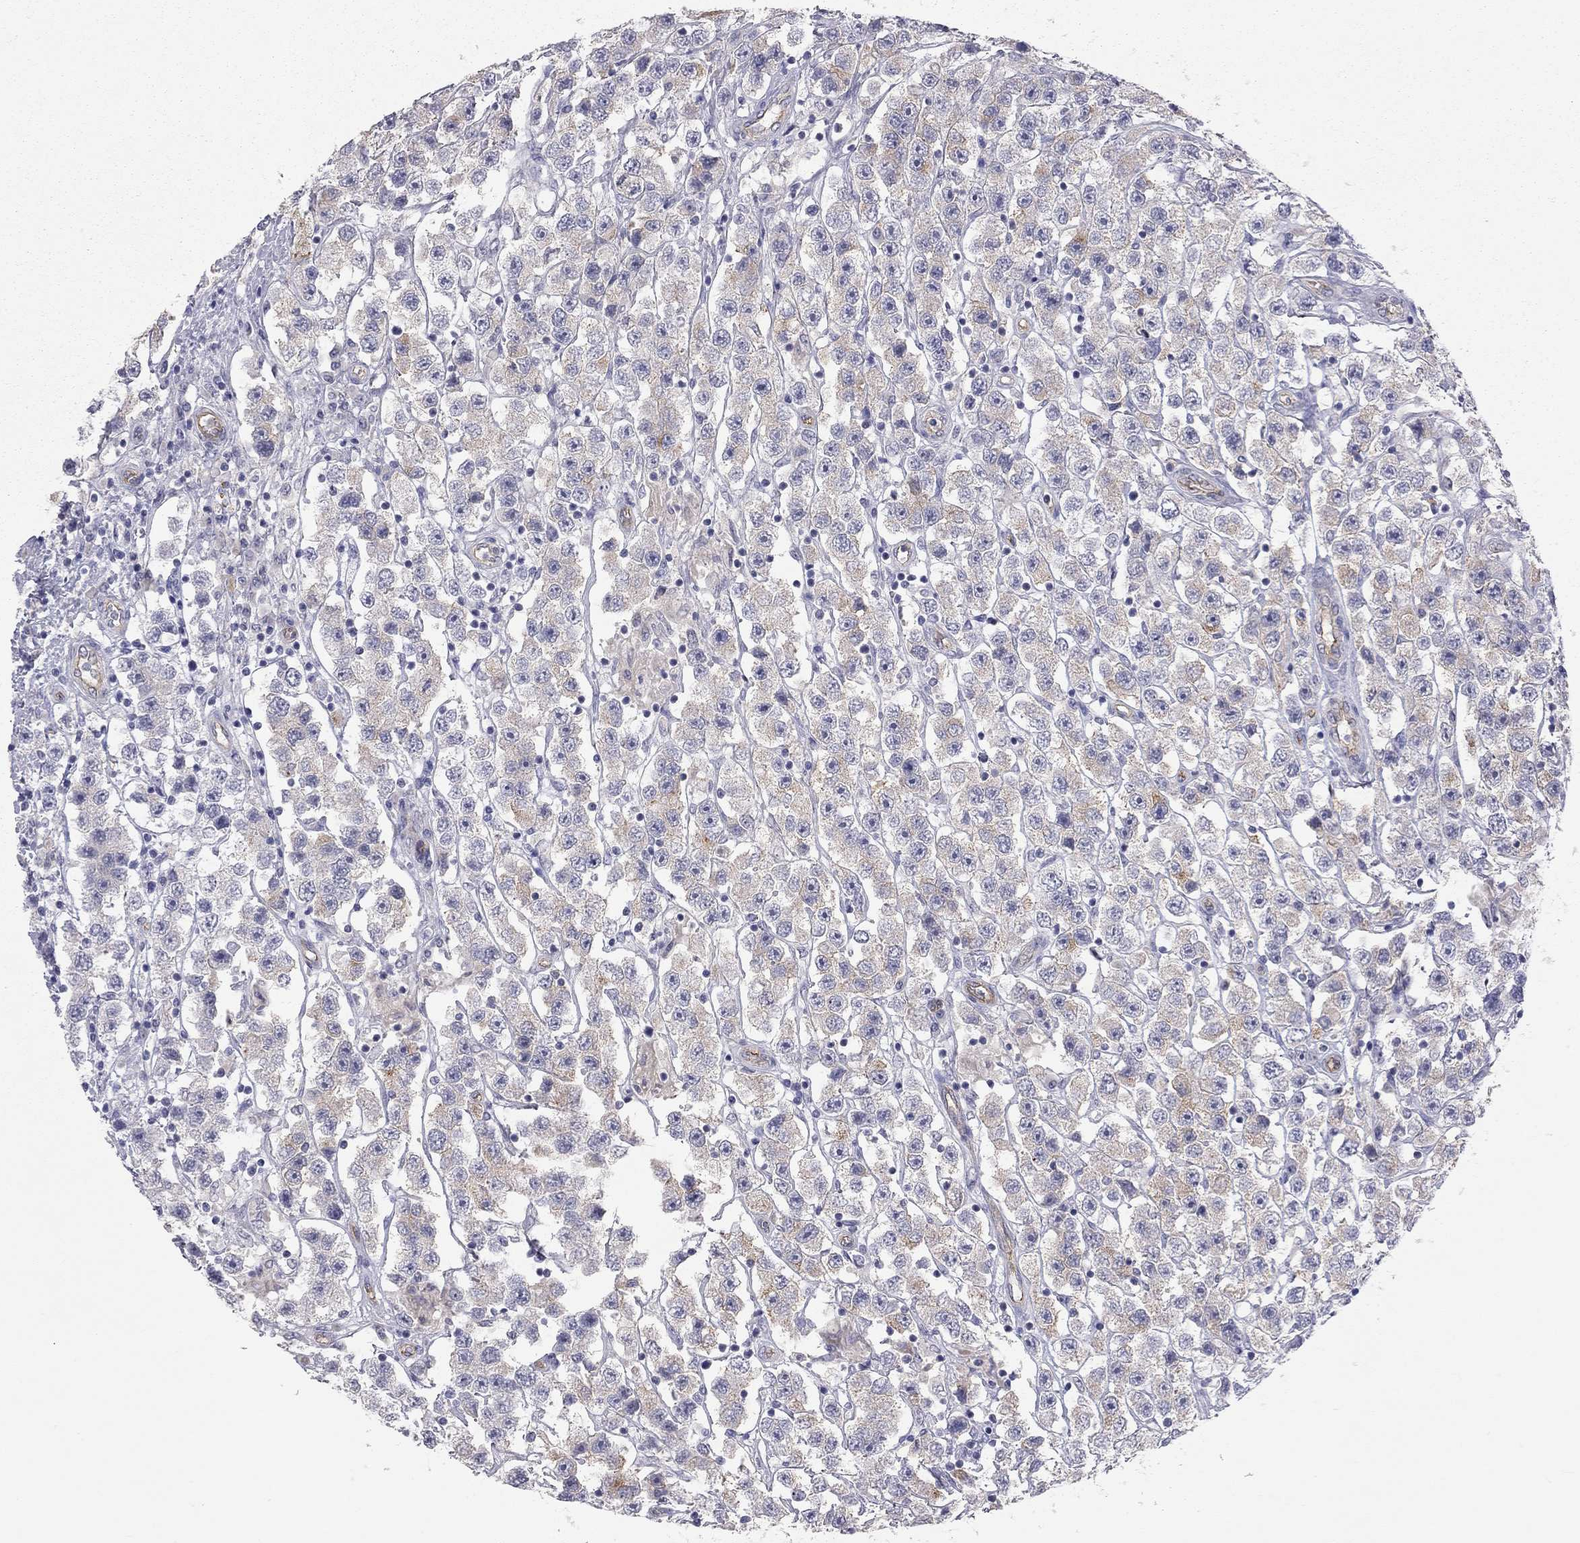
{"staining": {"intensity": "weak", "quantity": "25%-75%", "location": "cytoplasmic/membranous"}, "tissue": "testis cancer", "cell_type": "Tumor cells", "image_type": "cancer", "snomed": [{"axis": "morphology", "description": "Seminoma, NOS"}, {"axis": "topography", "description": "Testis"}], "caption": "There is low levels of weak cytoplasmic/membranous expression in tumor cells of testis cancer, as demonstrated by immunohistochemical staining (brown color).", "gene": "GPRC5B", "patient": {"sex": "male", "age": 45}}